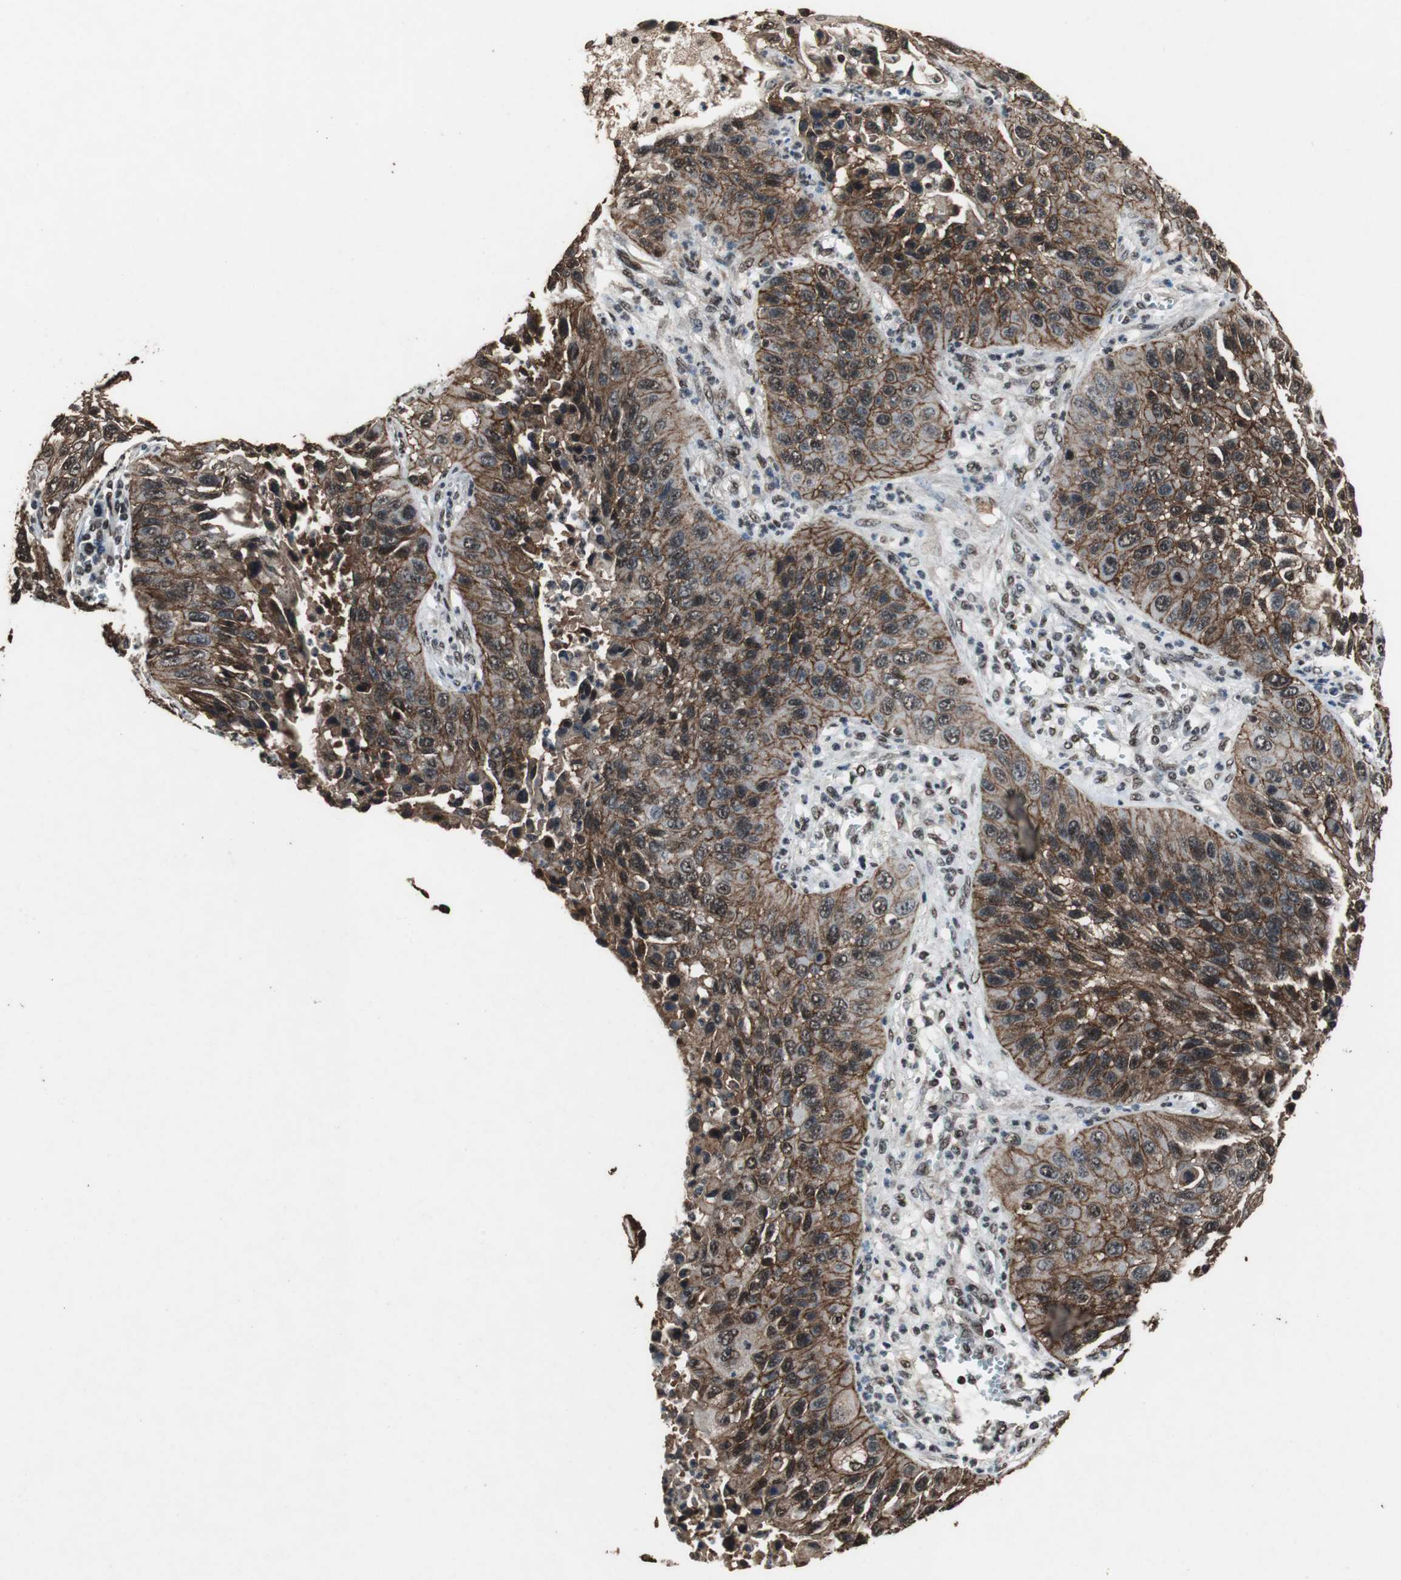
{"staining": {"intensity": "strong", "quantity": ">75%", "location": "cytoplasmic/membranous,nuclear"}, "tissue": "lung cancer", "cell_type": "Tumor cells", "image_type": "cancer", "snomed": [{"axis": "morphology", "description": "Squamous cell carcinoma, NOS"}, {"axis": "topography", "description": "Lung"}], "caption": "Strong cytoplasmic/membranous and nuclear positivity is appreciated in approximately >75% of tumor cells in lung cancer.", "gene": "ZNF18", "patient": {"sex": "female", "age": 76}}